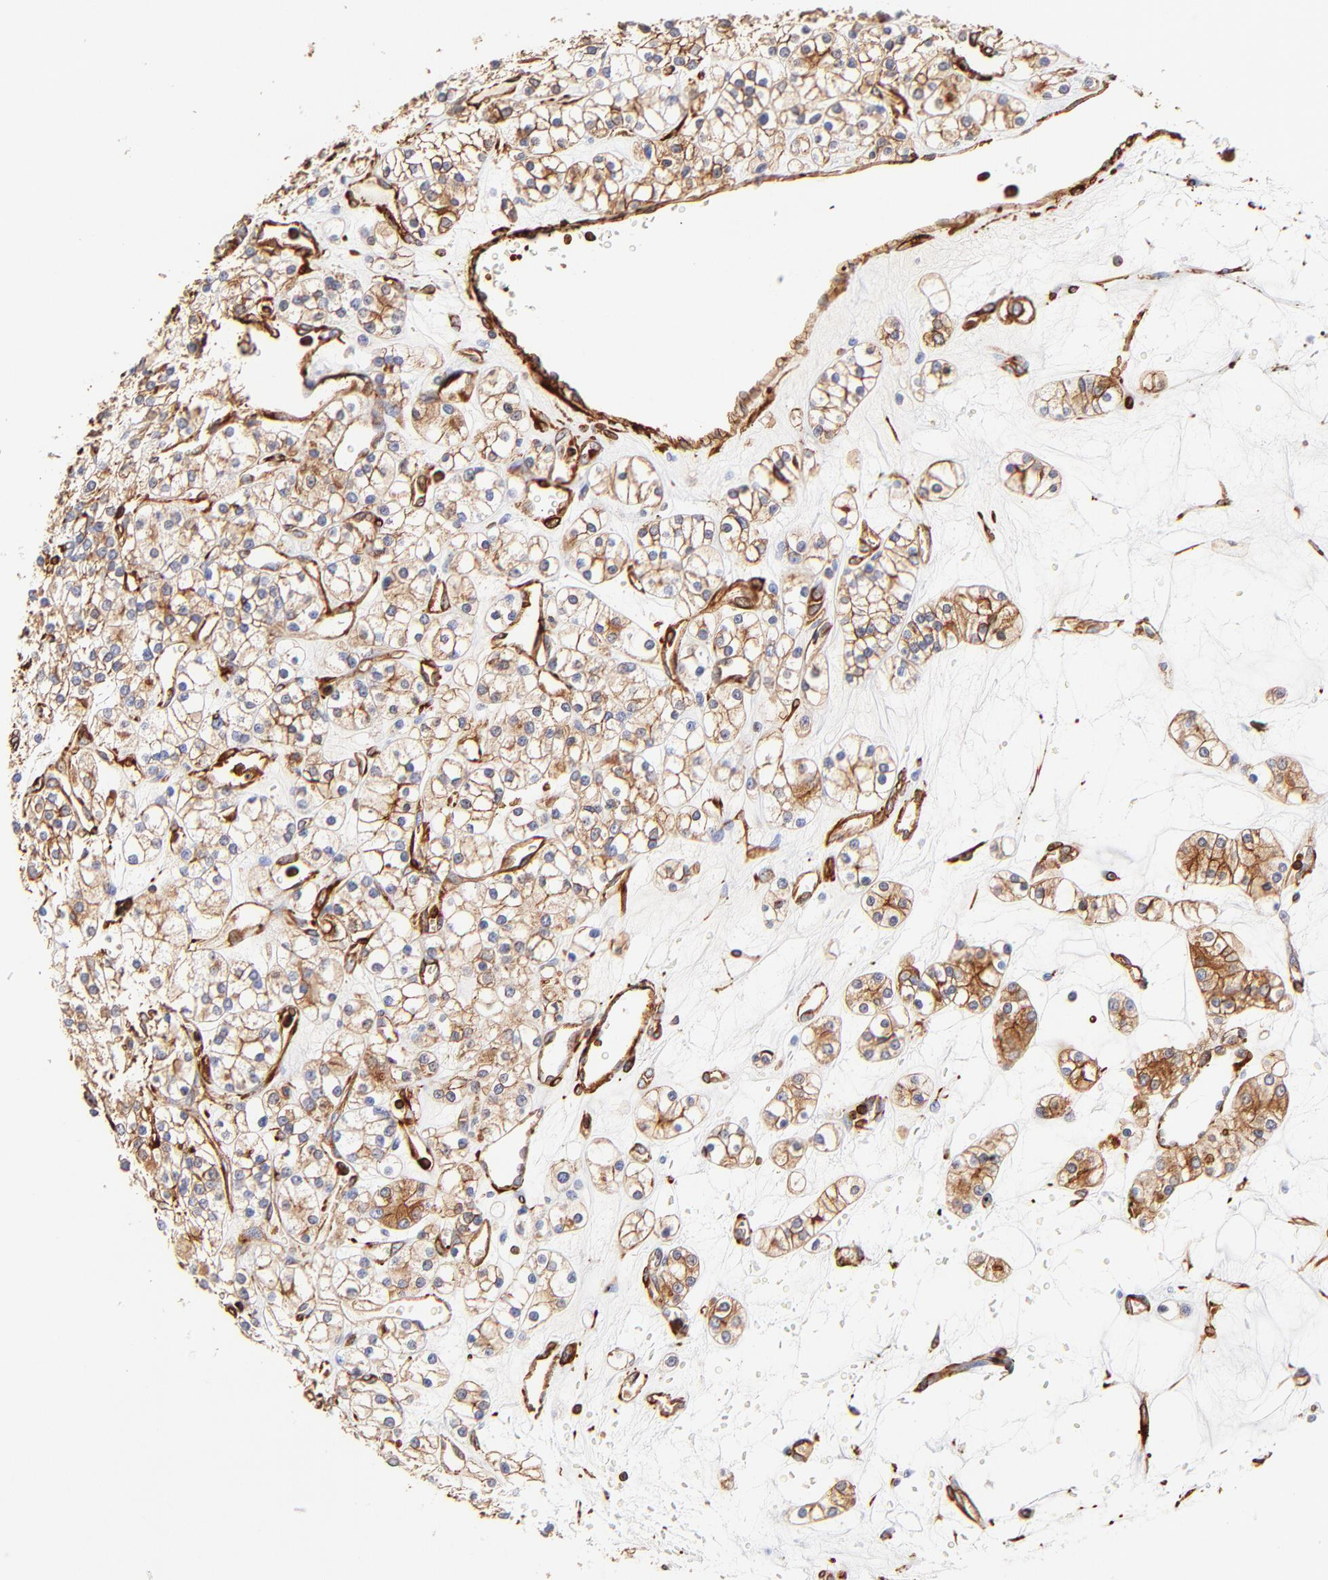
{"staining": {"intensity": "strong", "quantity": ">75%", "location": "cytoplasmic/membranous"}, "tissue": "renal cancer", "cell_type": "Tumor cells", "image_type": "cancer", "snomed": [{"axis": "morphology", "description": "Adenocarcinoma, NOS"}, {"axis": "topography", "description": "Kidney"}], "caption": "The histopathology image reveals immunohistochemical staining of renal adenocarcinoma. There is strong cytoplasmic/membranous expression is seen in approximately >75% of tumor cells. The staining was performed using DAB (3,3'-diaminobenzidine) to visualize the protein expression in brown, while the nuclei were stained in blue with hematoxylin (Magnification: 20x).", "gene": "FLNA", "patient": {"sex": "female", "age": 62}}